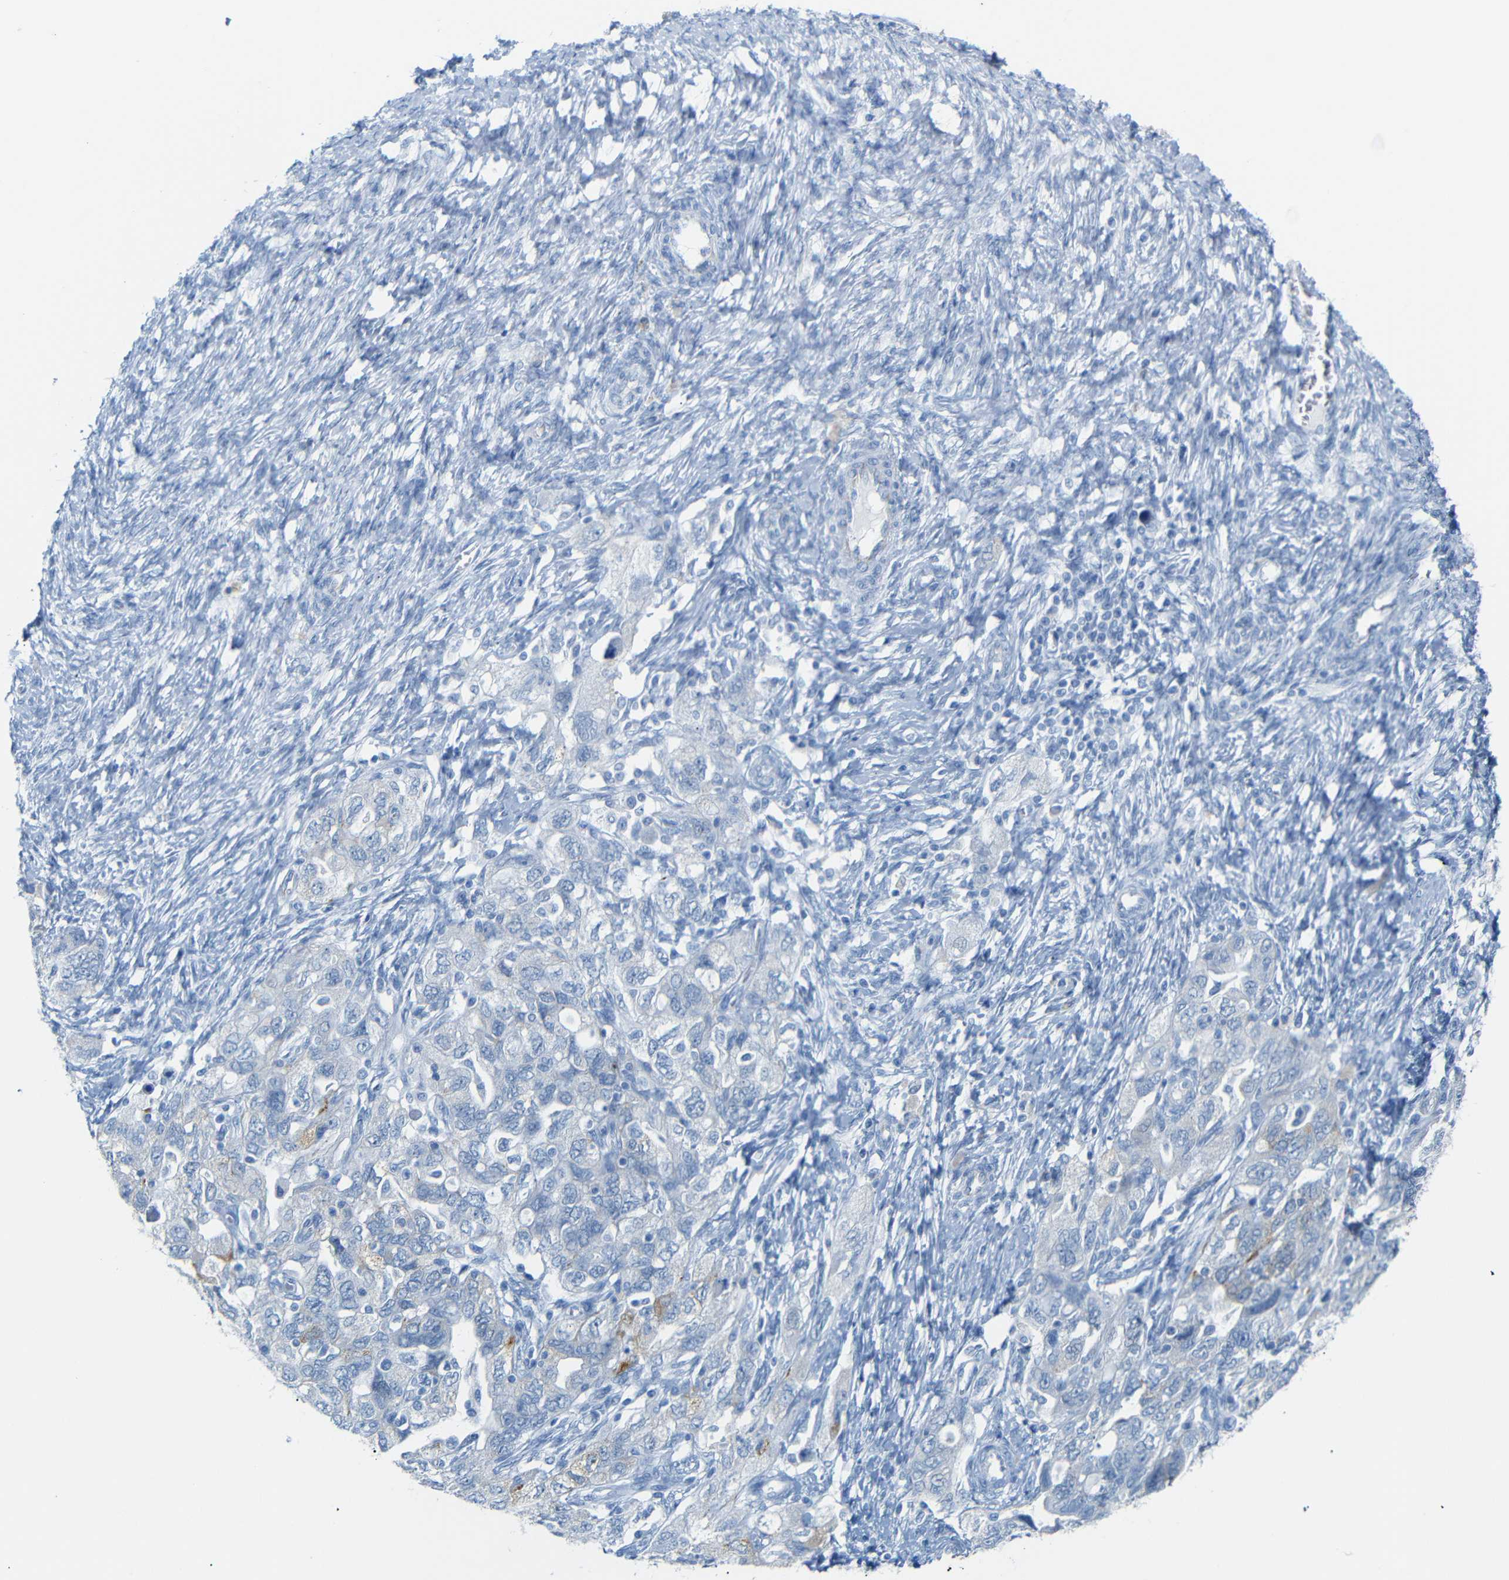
{"staining": {"intensity": "moderate", "quantity": "<25%", "location": "cytoplasmic/membranous"}, "tissue": "ovarian cancer", "cell_type": "Tumor cells", "image_type": "cancer", "snomed": [{"axis": "morphology", "description": "Carcinoma, NOS"}, {"axis": "morphology", "description": "Cystadenocarcinoma, serous, NOS"}, {"axis": "topography", "description": "Ovary"}], "caption": "A micrograph of ovarian carcinoma stained for a protein displays moderate cytoplasmic/membranous brown staining in tumor cells.", "gene": "DYNAP", "patient": {"sex": "female", "age": 69}}